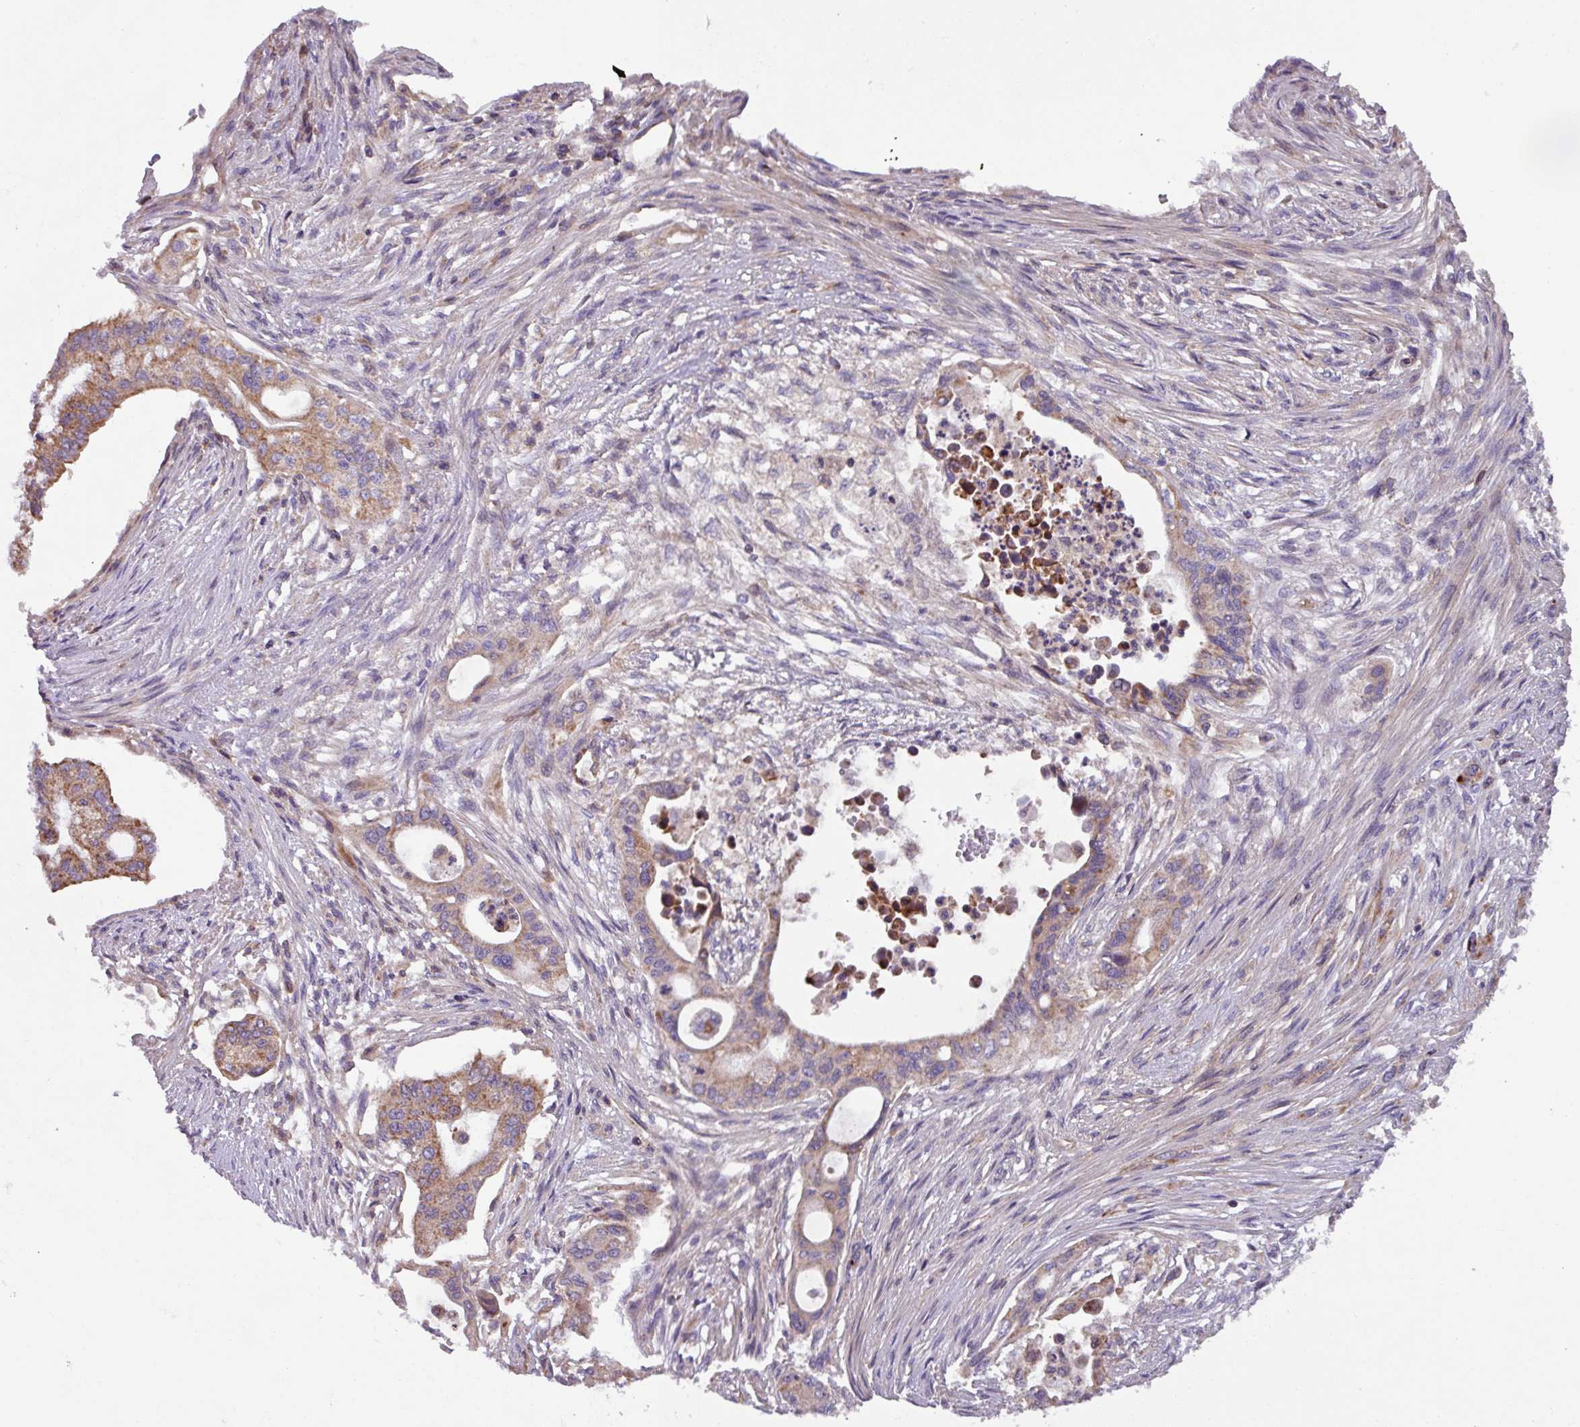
{"staining": {"intensity": "moderate", "quantity": ">75%", "location": "cytoplasmic/membranous"}, "tissue": "pancreatic cancer", "cell_type": "Tumor cells", "image_type": "cancer", "snomed": [{"axis": "morphology", "description": "Adenocarcinoma, NOS"}, {"axis": "topography", "description": "Pancreas"}], "caption": "Immunohistochemistry (IHC) of pancreatic cancer (adenocarcinoma) displays medium levels of moderate cytoplasmic/membranous expression in approximately >75% of tumor cells. The staining was performed using DAB (3,3'-diaminobenzidine), with brown indicating positive protein expression. Nuclei are stained blue with hematoxylin.", "gene": "PLEKHD1", "patient": {"sex": "male", "age": 46}}